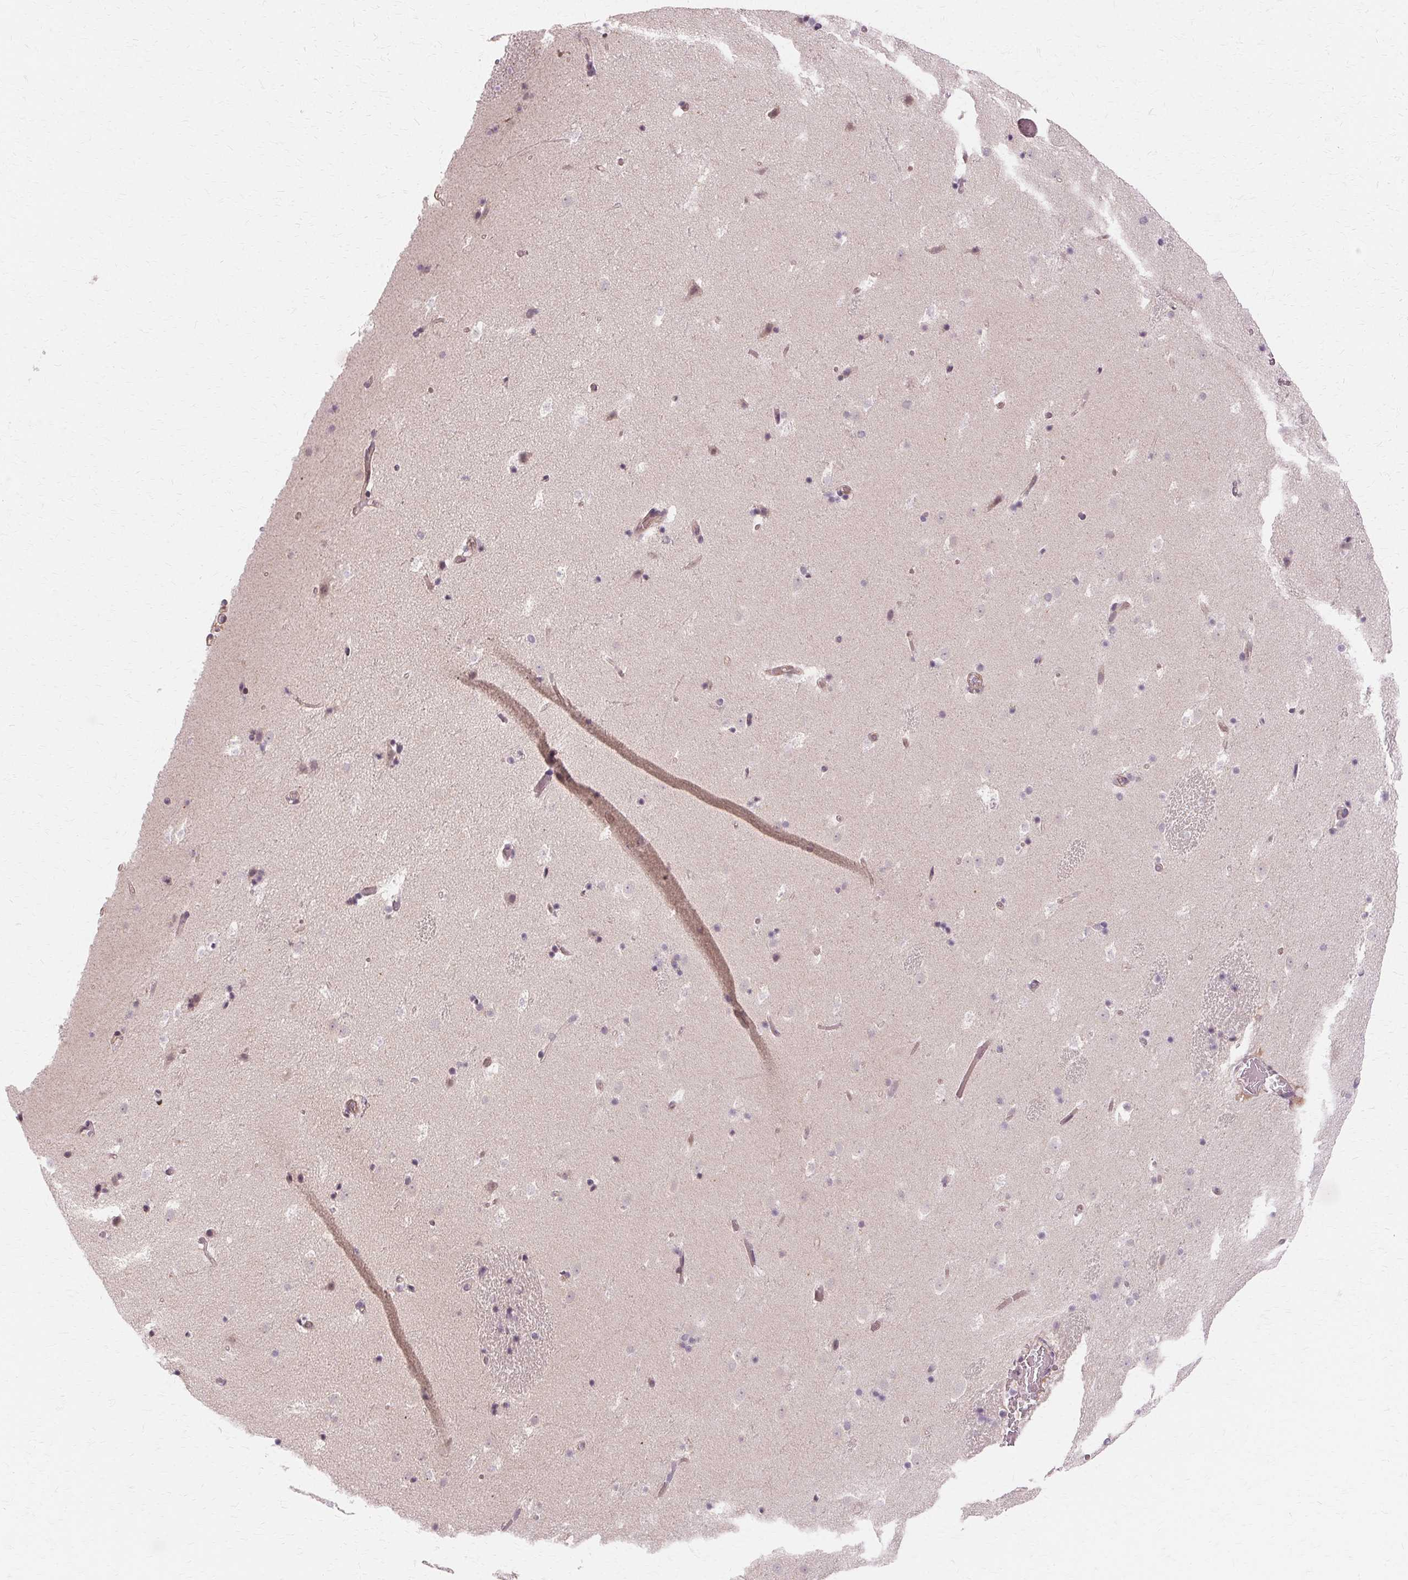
{"staining": {"intensity": "negative", "quantity": "none", "location": "none"}, "tissue": "caudate", "cell_type": "Glial cells", "image_type": "normal", "snomed": [{"axis": "morphology", "description": "Normal tissue, NOS"}, {"axis": "topography", "description": "Lateral ventricle wall"}], "caption": "A high-resolution histopathology image shows immunohistochemistry staining of normal caudate, which reveals no significant staining in glial cells. The staining was performed using DAB to visualize the protein expression in brown, while the nuclei were stained in blue with hematoxylin (Magnification: 20x).", "gene": "USP8", "patient": {"sex": "male", "age": 37}}